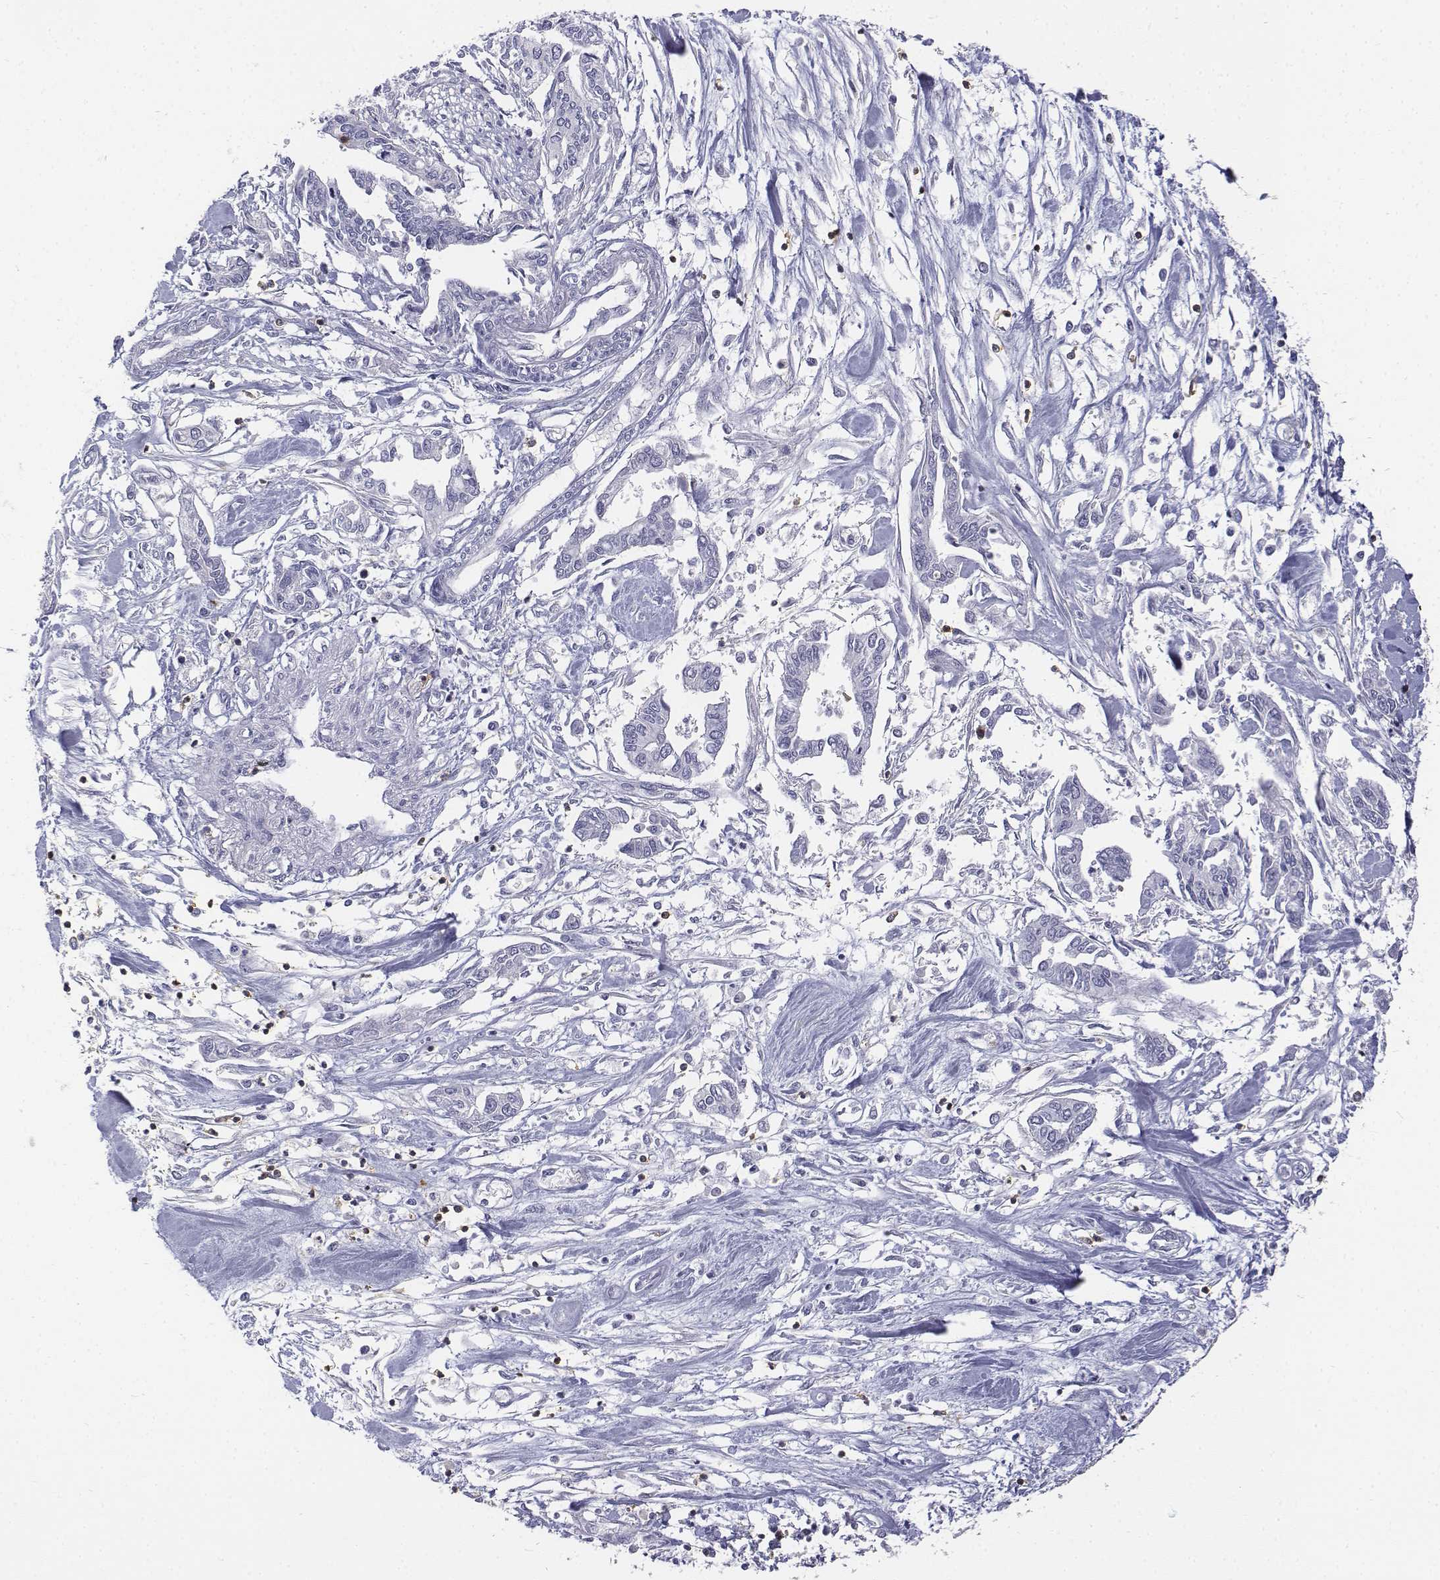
{"staining": {"intensity": "negative", "quantity": "none", "location": "none"}, "tissue": "pancreatic cancer", "cell_type": "Tumor cells", "image_type": "cancer", "snomed": [{"axis": "morphology", "description": "Adenocarcinoma, NOS"}, {"axis": "topography", "description": "Pancreas"}], "caption": "Histopathology image shows no protein staining in tumor cells of pancreatic cancer tissue. Nuclei are stained in blue.", "gene": "CD3E", "patient": {"sex": "male", "age": 60}}